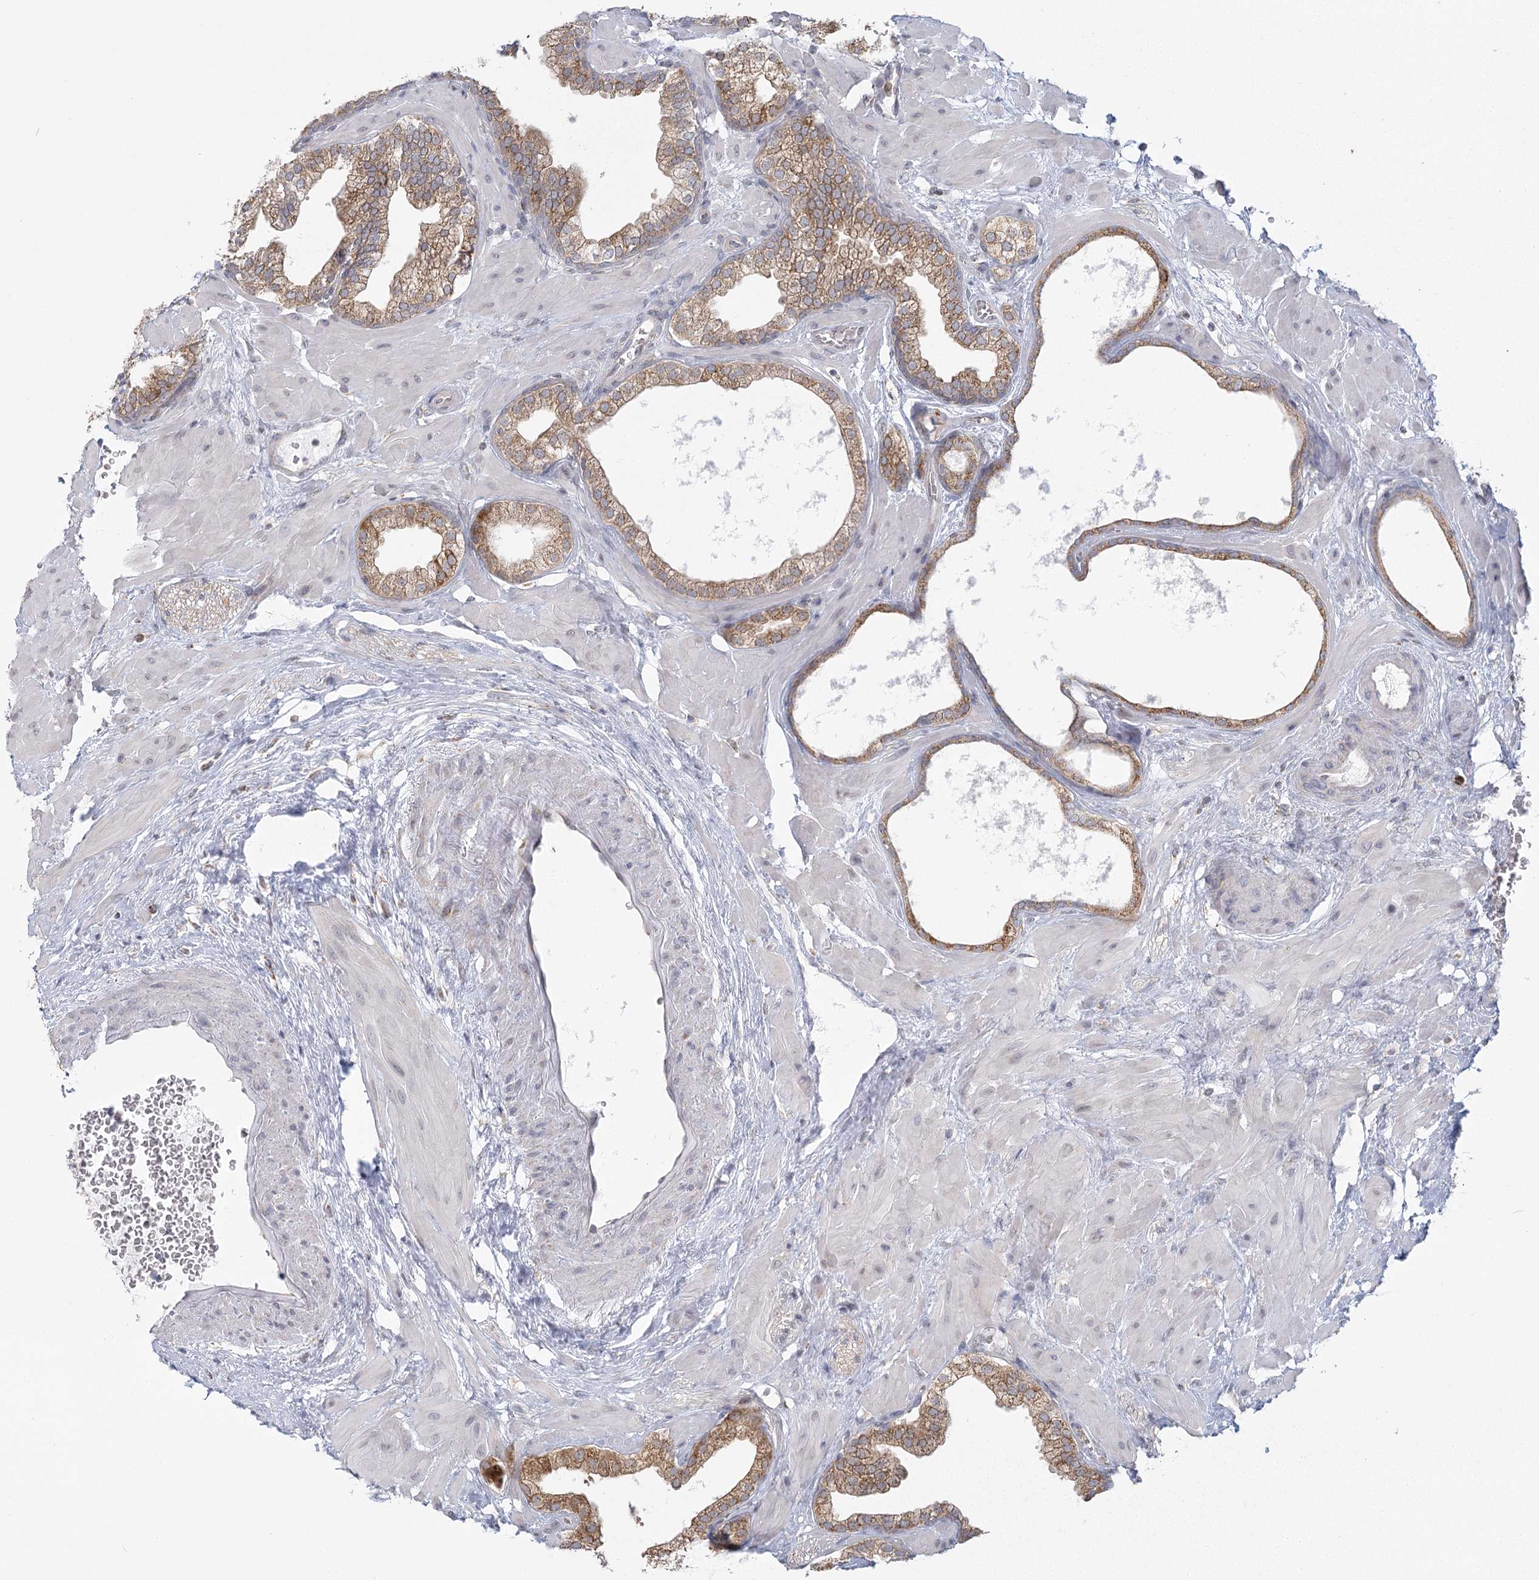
{"staining": {"intensity": "moderate", "quantity": ">75%", "location": "cytoplasmic/membranous"}, "tissue": "prostate", "cell_type": "Glandular cells", "image_type": "normal", "snomed": [{"axis": "morphology", "description": "Normal tissue, NOS"}, {"axis": "morphology", "description": "Urothelial carcinoma, Low grade"}, {"axis": "topography", "description": "Urinary bladder"}, {"axis": "topography", "description": "Prostate"}], "caption": "Protein expression analysis of benign human prostate reveals moderate cytoplasmic/membranous expression in about >75% of glandular cells. (brown staining indicates protein expression, while blue staining denotes nuclei).", "gene": "LACTB", "patient": {"sex": "male", "age": 60}}